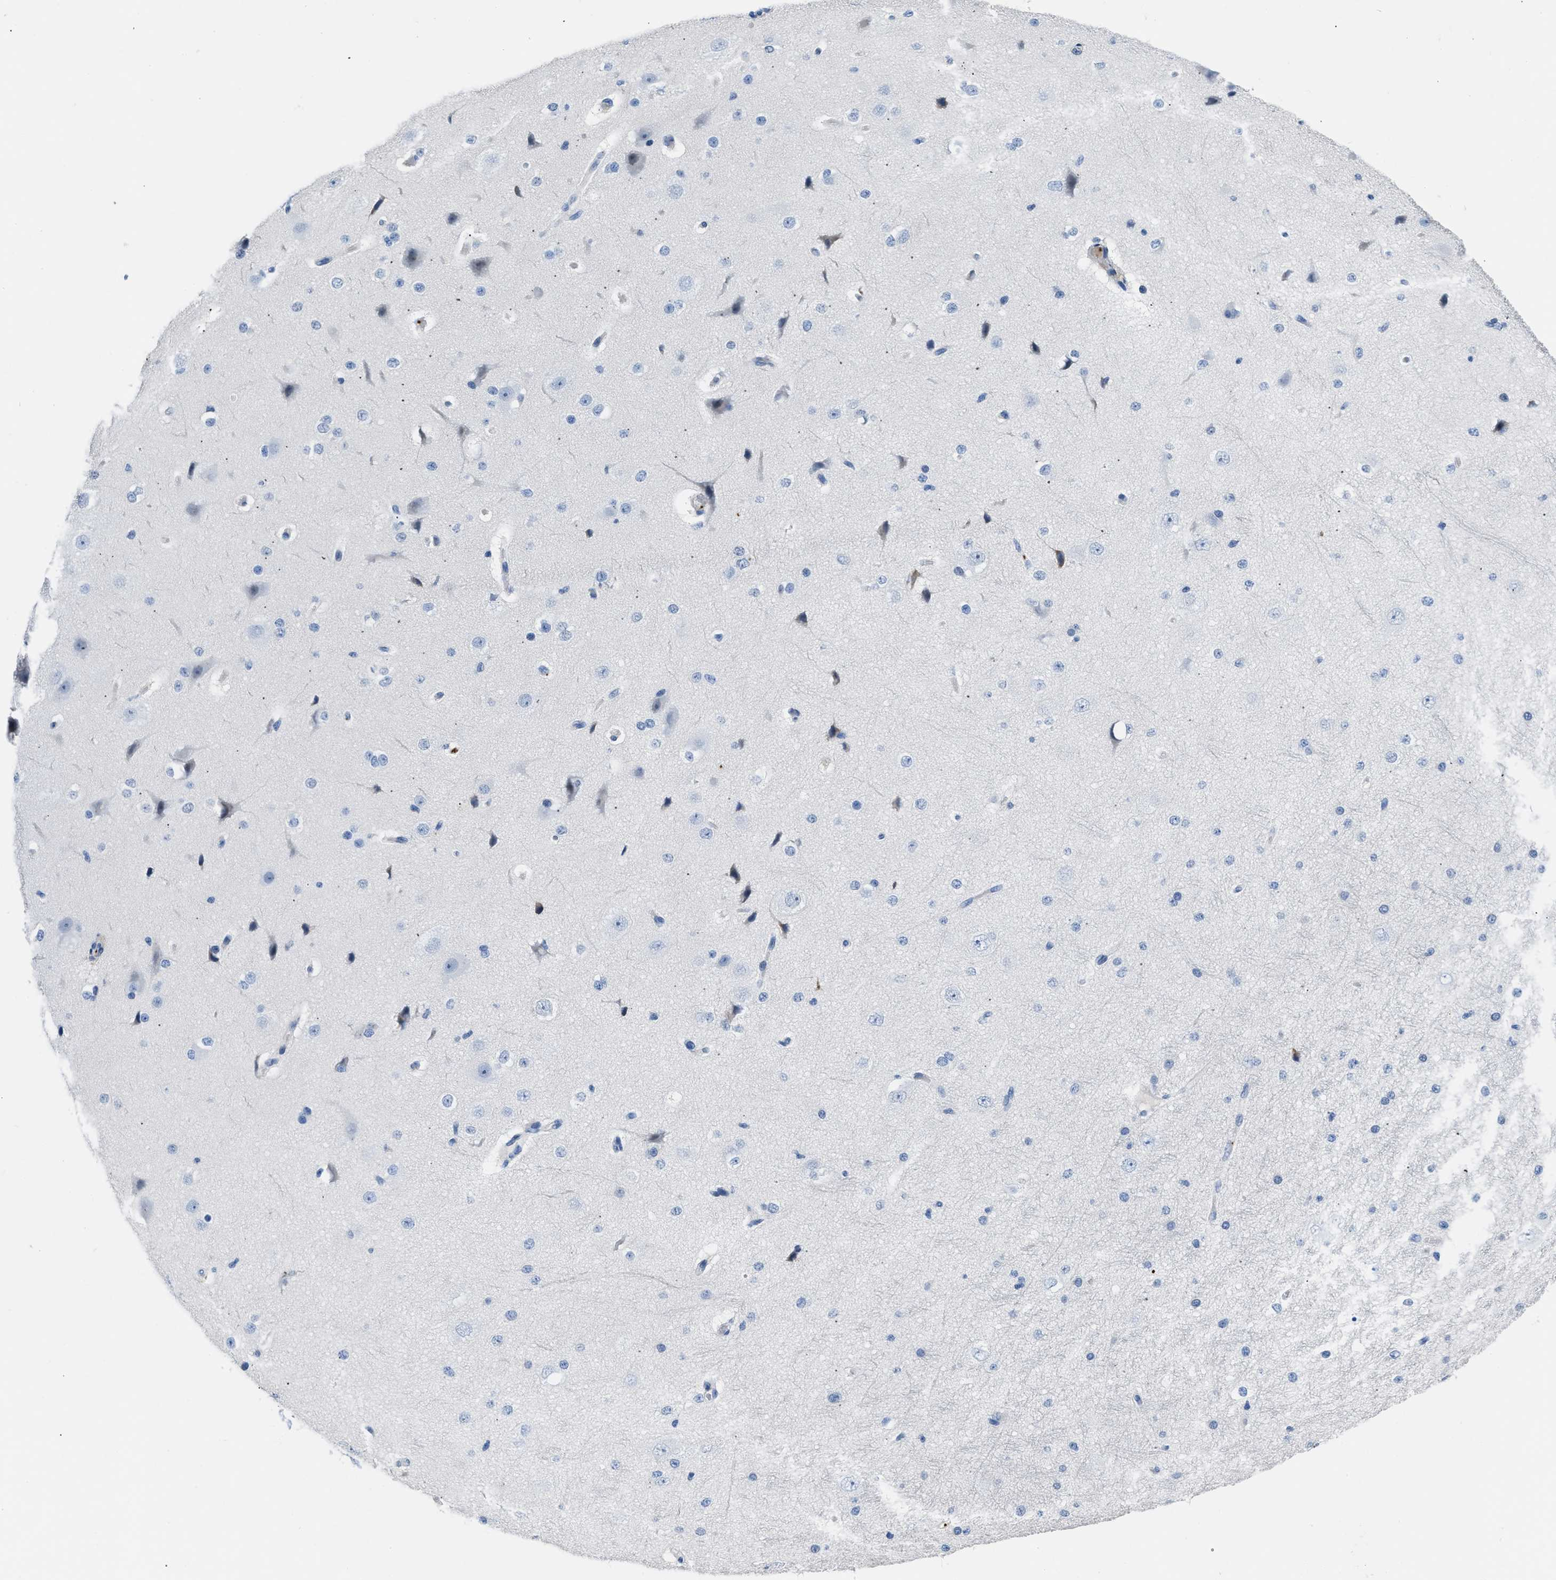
{"staining": {"intensity": "negative", "quantity": "none", "location": "none"}, "tissue": "cerebral cortex", "cell_type": "Endothelial cells", "image_type": "normal", "snomed": [{"axis": "morphology", "description": "Normal tissue, NOS"}, {"axis": "morphology", "description": "Developmental malformation"}, {"axis": "topography", "description": "Cerebral cortex"}], "caption": "An IHC image of benign cerebral cortex is shown. There is no staining in endothelial cells of cerebral cortex. (Stains: DAB immunohistochemistry (IHC) with hematoxylin counter stain, Microscopy: brightfield microscopy at high magnification).", "gene": "FGF18", "patient": {"sex": "female", "age": 30}}